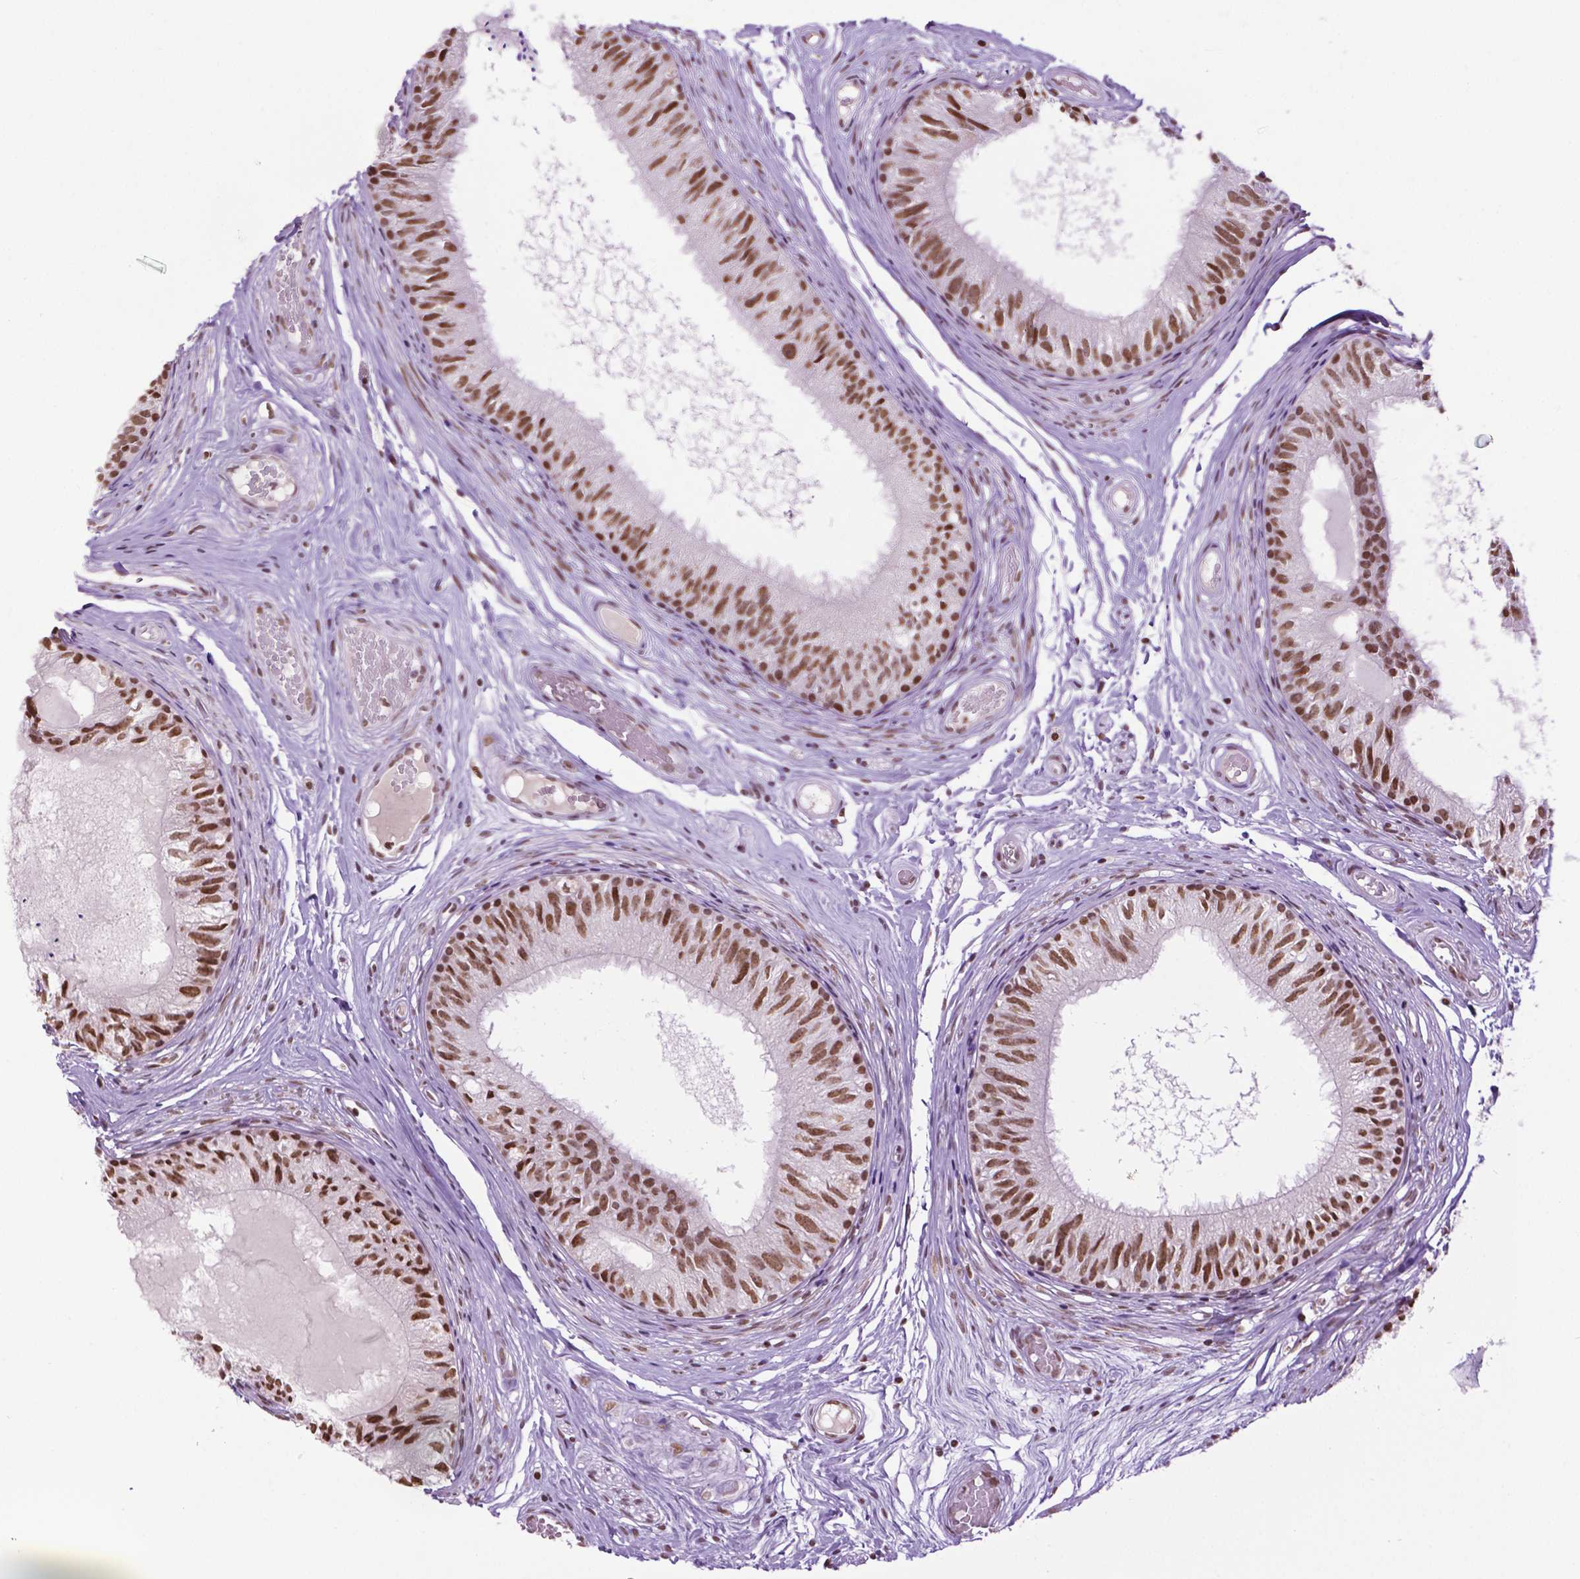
{"staining": {"intensity": "moderate", "quantity": ">75%", "location": "nuclear"}, "tissue": "epididymis", "cell_type": "Glandular cells", "image_type": "normal", "snomed": [{"axis": "morphology", "description": "Normal tissue, NOS"}, {"axis": "topography", "description": "Epididymis"}], "caption": "An image of human epididymis stained for a protein displays moderate nuclear brown staining in glandular cells. (Brightfield microscopy of DAB IHC at high magnification).", "gene": "COL23A1", "patient": {"sex": "male", "age": 29}}